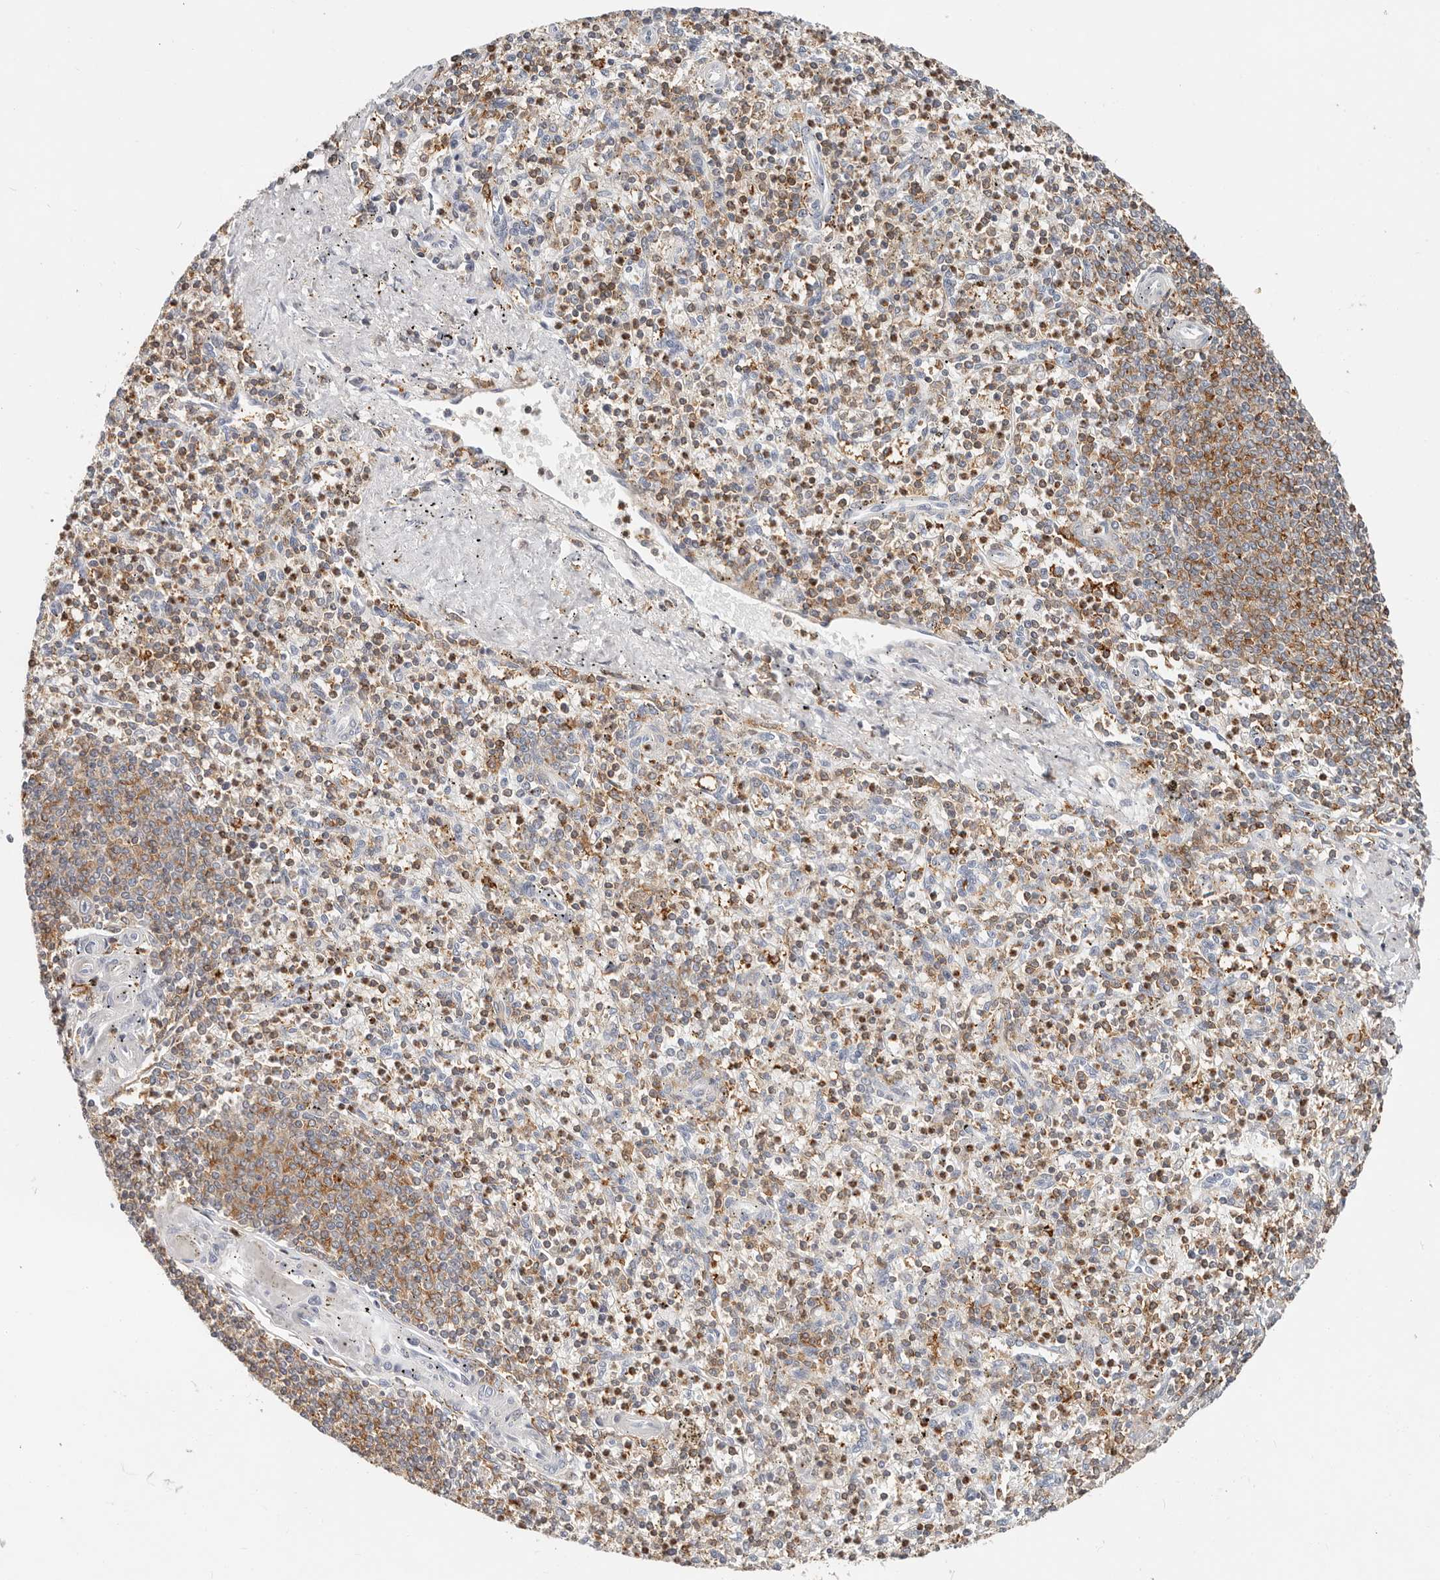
{"staining": {"intensity": "moderate", "quantity": "25%-75%", "location": "cytoplasmic/membranous"}, "tissue": "spleen", "cell_type": "Cells in red pulp", "image_type": "normal", "snomed": [{"axis": "morphology", "description": "Normal tissue, NOS"}, {"axis": "topography", "description": "Spleen"}], "caption": "Protein staining of normal spleen exhibits moderate cytoplasmic/membranous staining in approximately 25%-75% of cells in red pulp. The protein of interest is stained brown, and the nuclei are stained in blue (DAB (3,3'-diaminobenzidine) IHC with brightfield microscopy, high magnification).", "gene": "TMEM63B", "patient": {"sex": "male", "age": 72}}